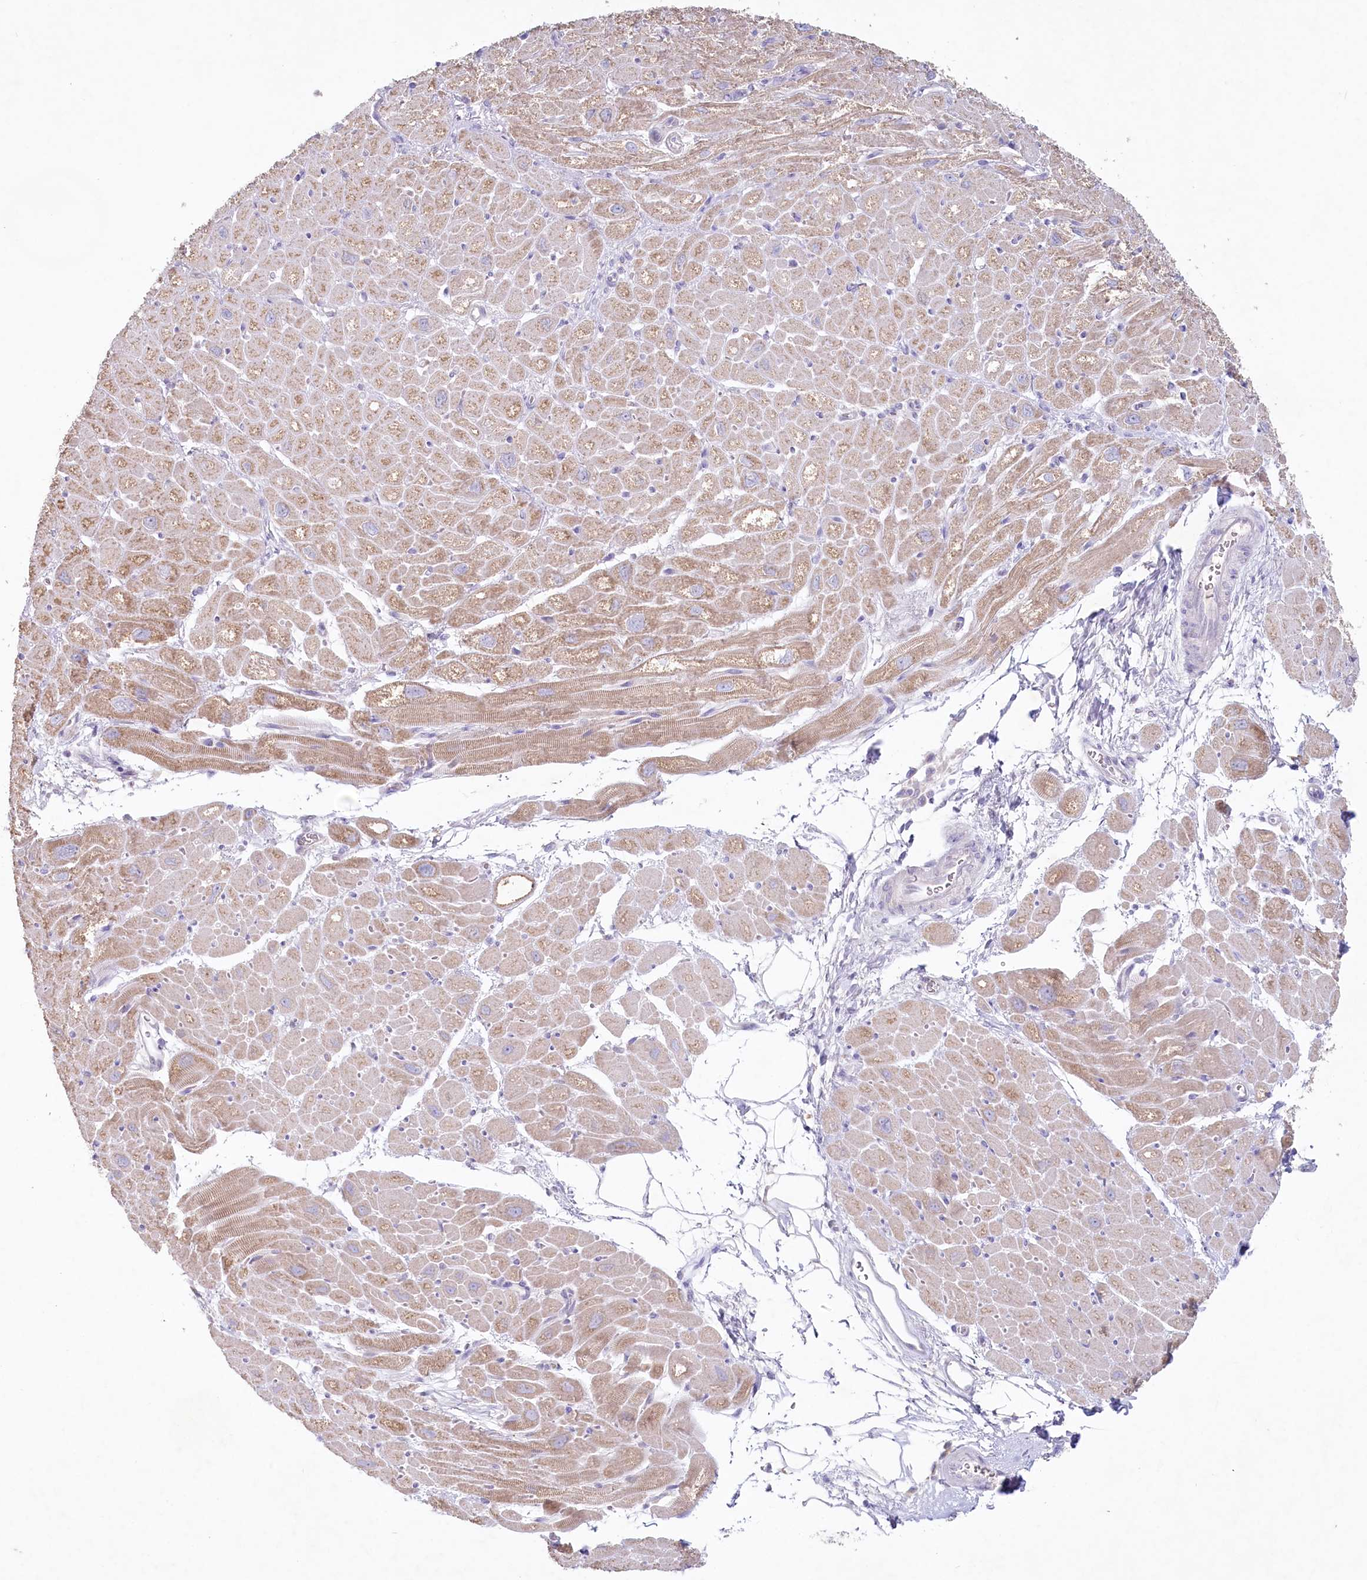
{"staining": {"intensity": "moderate", "quantity": ">75%", "location": "cytoplasmic/membranous"}, "tissue": "heart muscle", "cell_type": "Cardiomyocytes", "image_type": "normal", "snomed": [{"axis": "morphology", "description": "Normal tissue, NOS"}, {"axis": "topography", "description": "Heart"}], "caption": "This histopathology image displays immunohistochemistry staining of unremarkable human heart muscle, with medium moderate cytoplasmic/membranous staining in approximately >75% of cardiomyocytes.", "gene": "PSAPL1", "patient": {"sex": "male", "age": 50}}